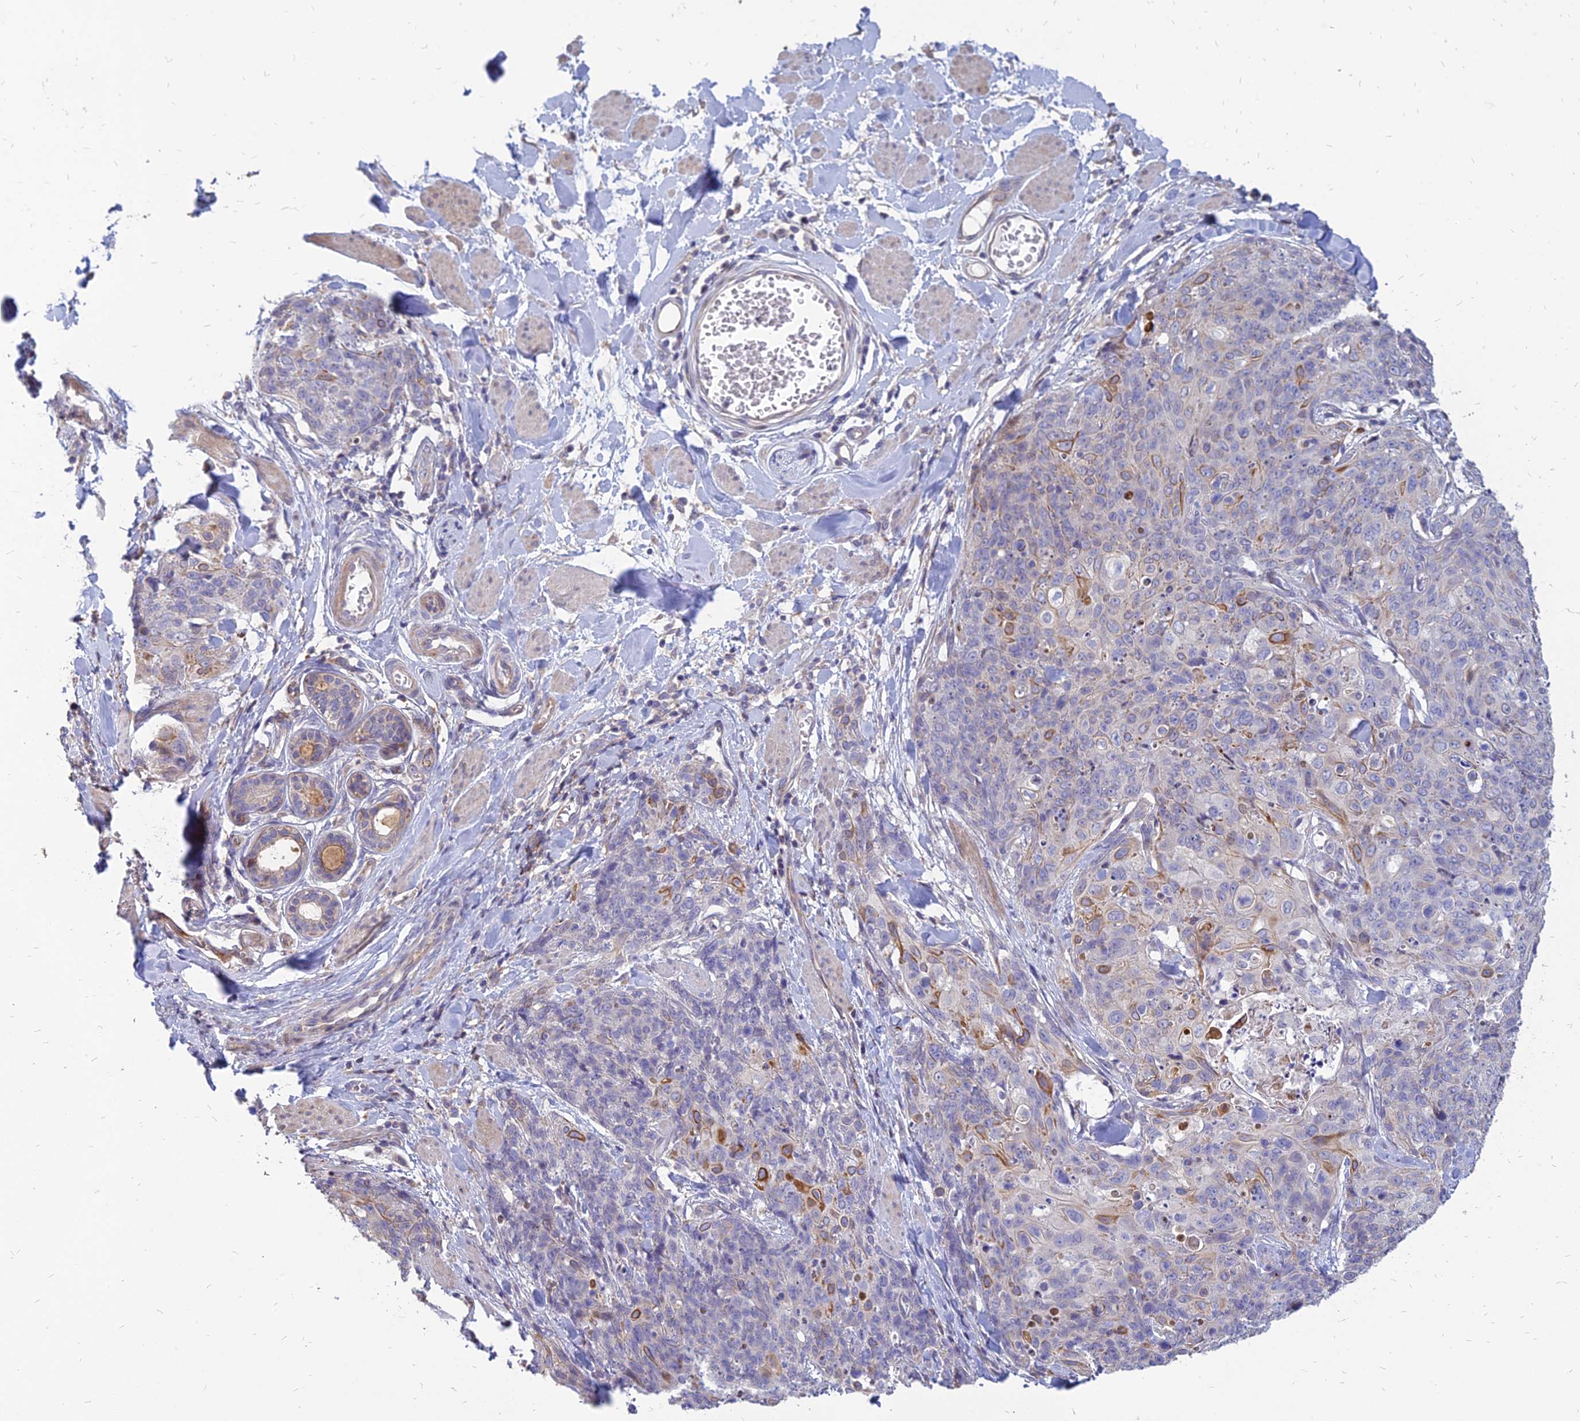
{"staining": {"intensity": "moderate", "quantity": "<25%", "location": "cytoplasmic/membranous"}, "tissue": "skin cancer", "cell_type": "Tumor cells", "image_type": "cancer", "snomed": [{"axis": "morphology", "description": "Squamous cell carcinoma, NOS"}, {"axis": "topography", "description": "Skin"}, {"axis": "topography", "description": "Vulva"}], "caption": "The image demonstrates staining of skin squamous cell carcinoma, revealing moderate cytoplasmic/membranous protein positivity (brown color) within tumor cells.", "gene": "ST3GAL6", "patient": {"sex": "female", "age": 85}}